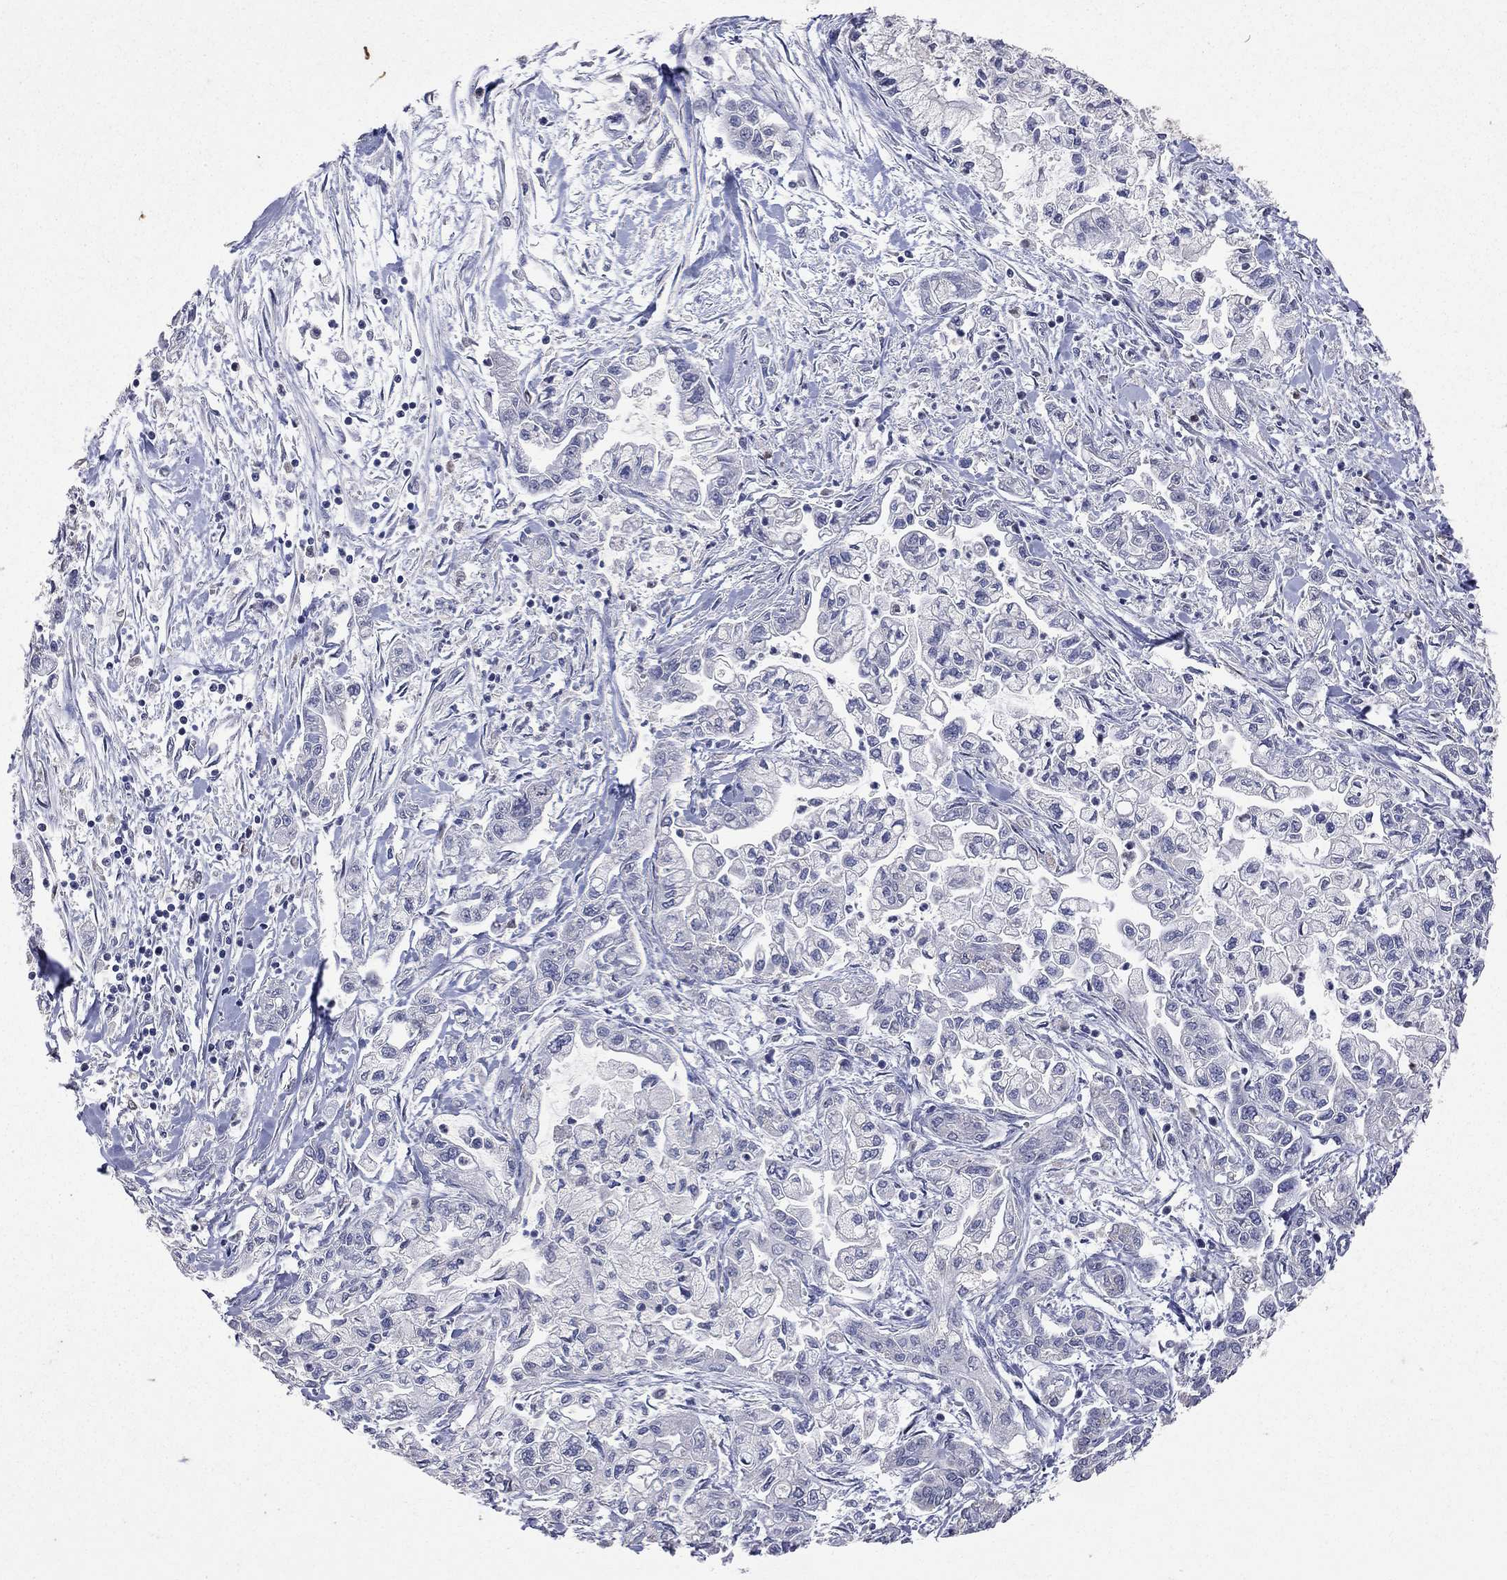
{"staining": {"intensity": "negative", "quantity": "none", "location": "none"}, "tissue": "pancreatic cancer", "cell_type": "Tumor cells", "image_type": "cancer", "snomed": [{"axis": "morphology", "description": "Adenocarcinoma, NOS"}, {"axis": "topography", "description": "Pancreas"}], "caption": "High power microscopy histopathology image of an IHC image of adenocarcinoma (pancreatic), revealing no significant staining in tumor cells.", "gene": "NOS2", "patient": {"sex": "male", "age": 54}}